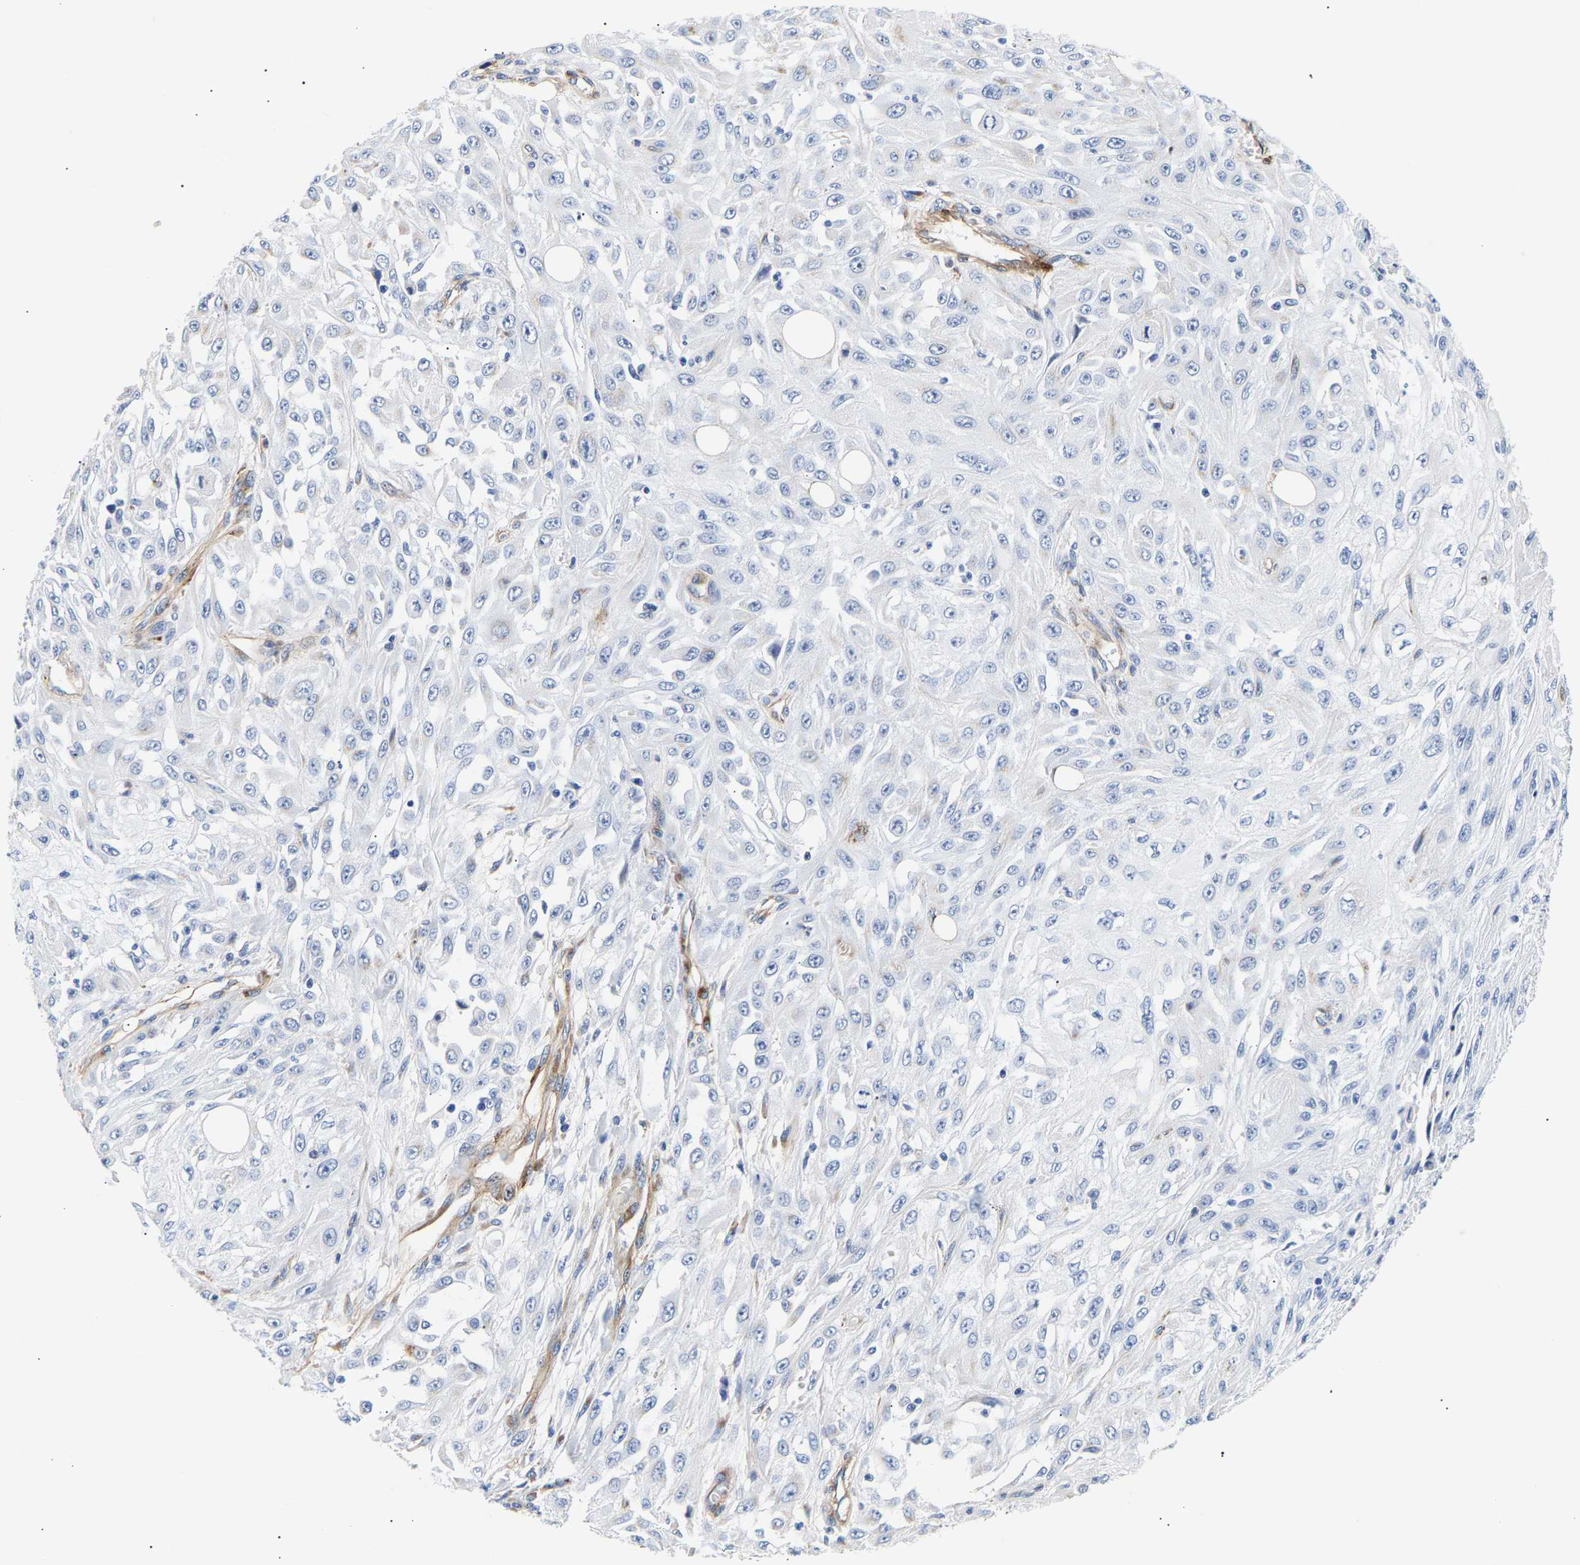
{"staining": {"intensity": "negative", "quantity": "none", "location": "none"}, "tissue": "skin cancer", "cell_type": "Tumor cells", "image_type": "cancer", "snomed": [{"axis": "morphology", "description": "Squamous cell carcinoma, NOS"}, {"axis": "morphology", "description": "Squamous cell carcinoma, metastatic, NOS"}, {"axis": "topography", "description": "Skin"}, {"axis": "topography", "description": "Lymph node"}], "caption": "This is an IHC micrograph of skin cancer. There is no staining in tumor cells.", "gene": "IGFBP7", "patient": {"sex": "male", "age": 75}}